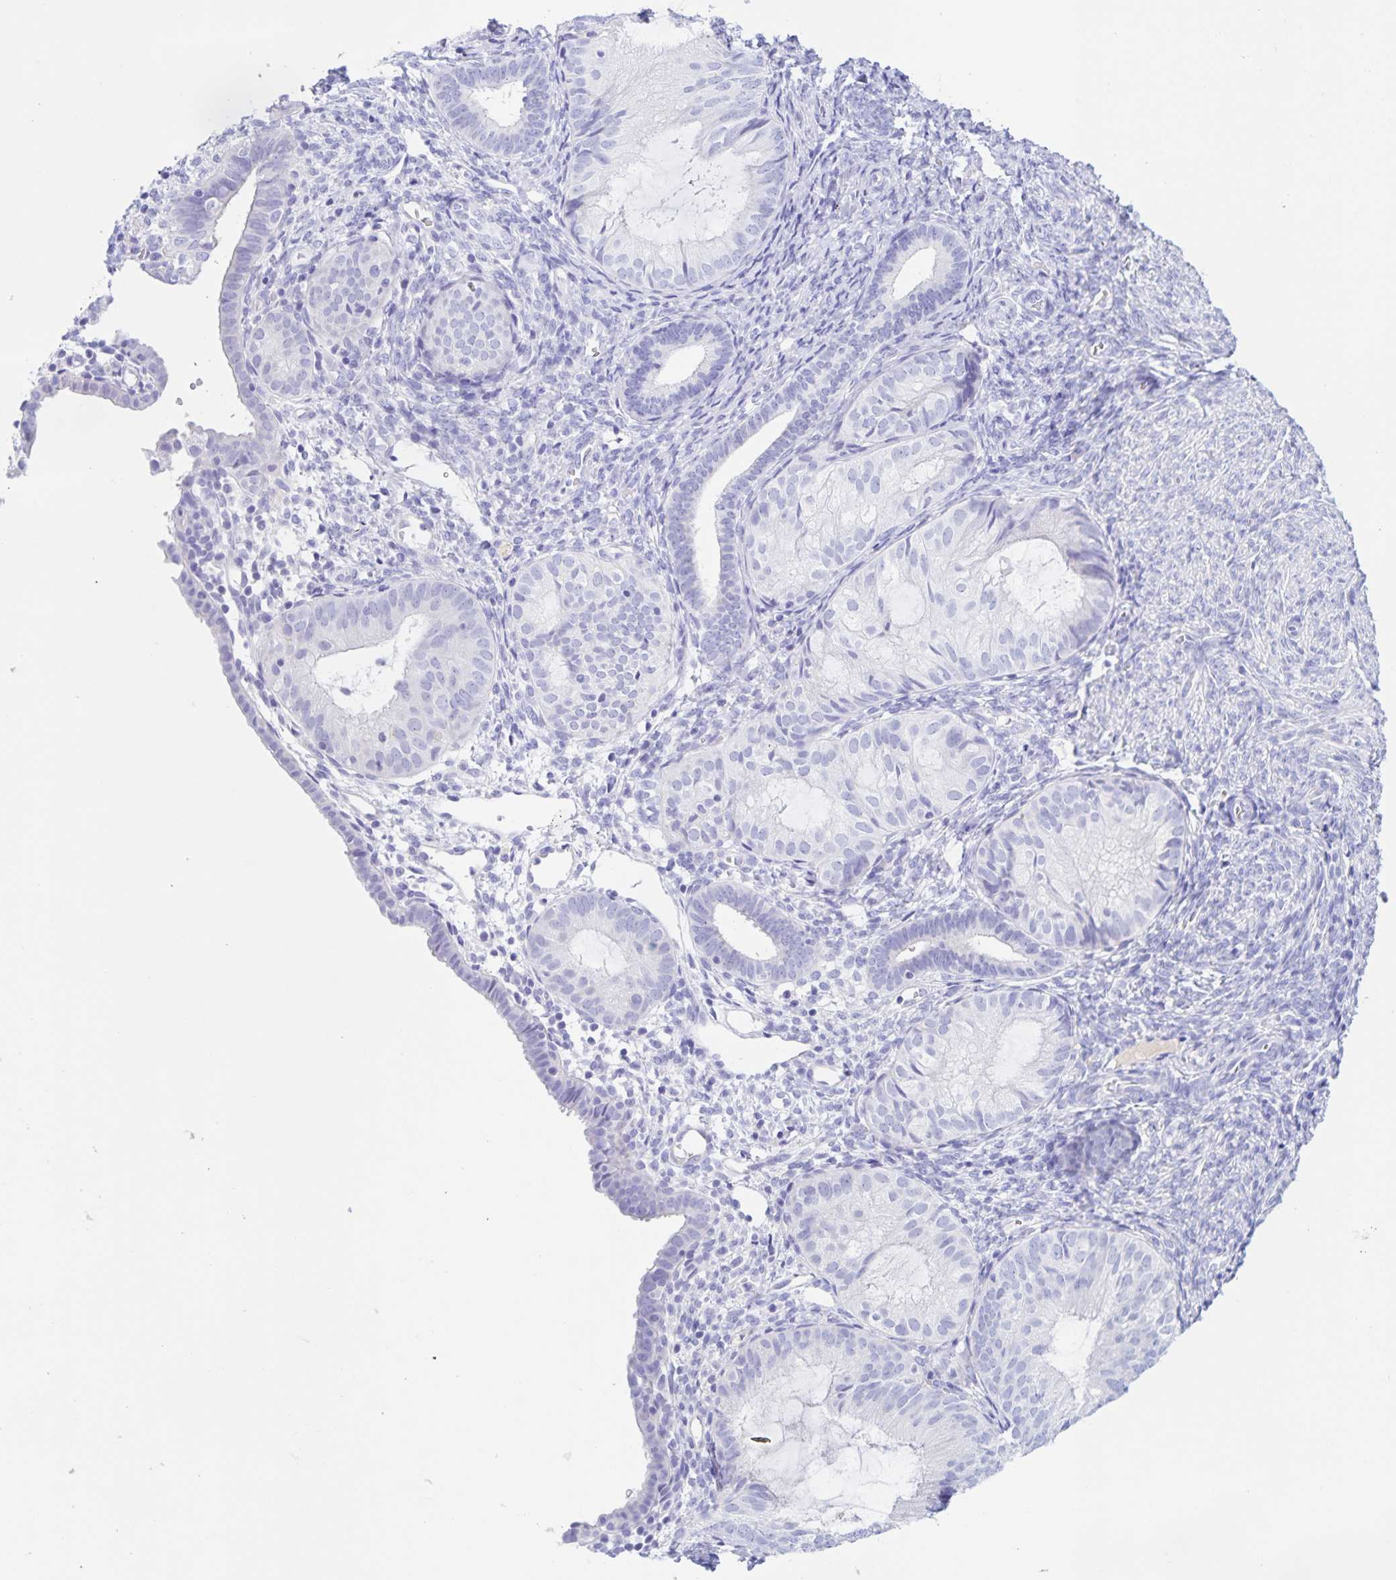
{"staining": {"intensity": "negative", "quantity": "none", "location": "none"}, "tissue": "endometrial cancer", "cell_type": "Tumor cells", "image_type": "cancer", "snomed": [{"axis": "morphology", "description": "Normal tissue, NOS"}, {"axis": "morphology", "description": "Adenocarcinoma, NOS"}, {"axis": "topography", "description": "Smooth muscle"}, {"axis": "topography", "description": "Endometrium"}, {"axis": "topography", "description": "Myometrium, NOS"}], "caption": "Immunohistochemistry photomicrograph of endometrial adenocarcinoma stained for a protein (brown), which exhibits no expression in tumor cells.", "gene": "CATSPER4", "patient": {"sex": "female", "age": 81}}